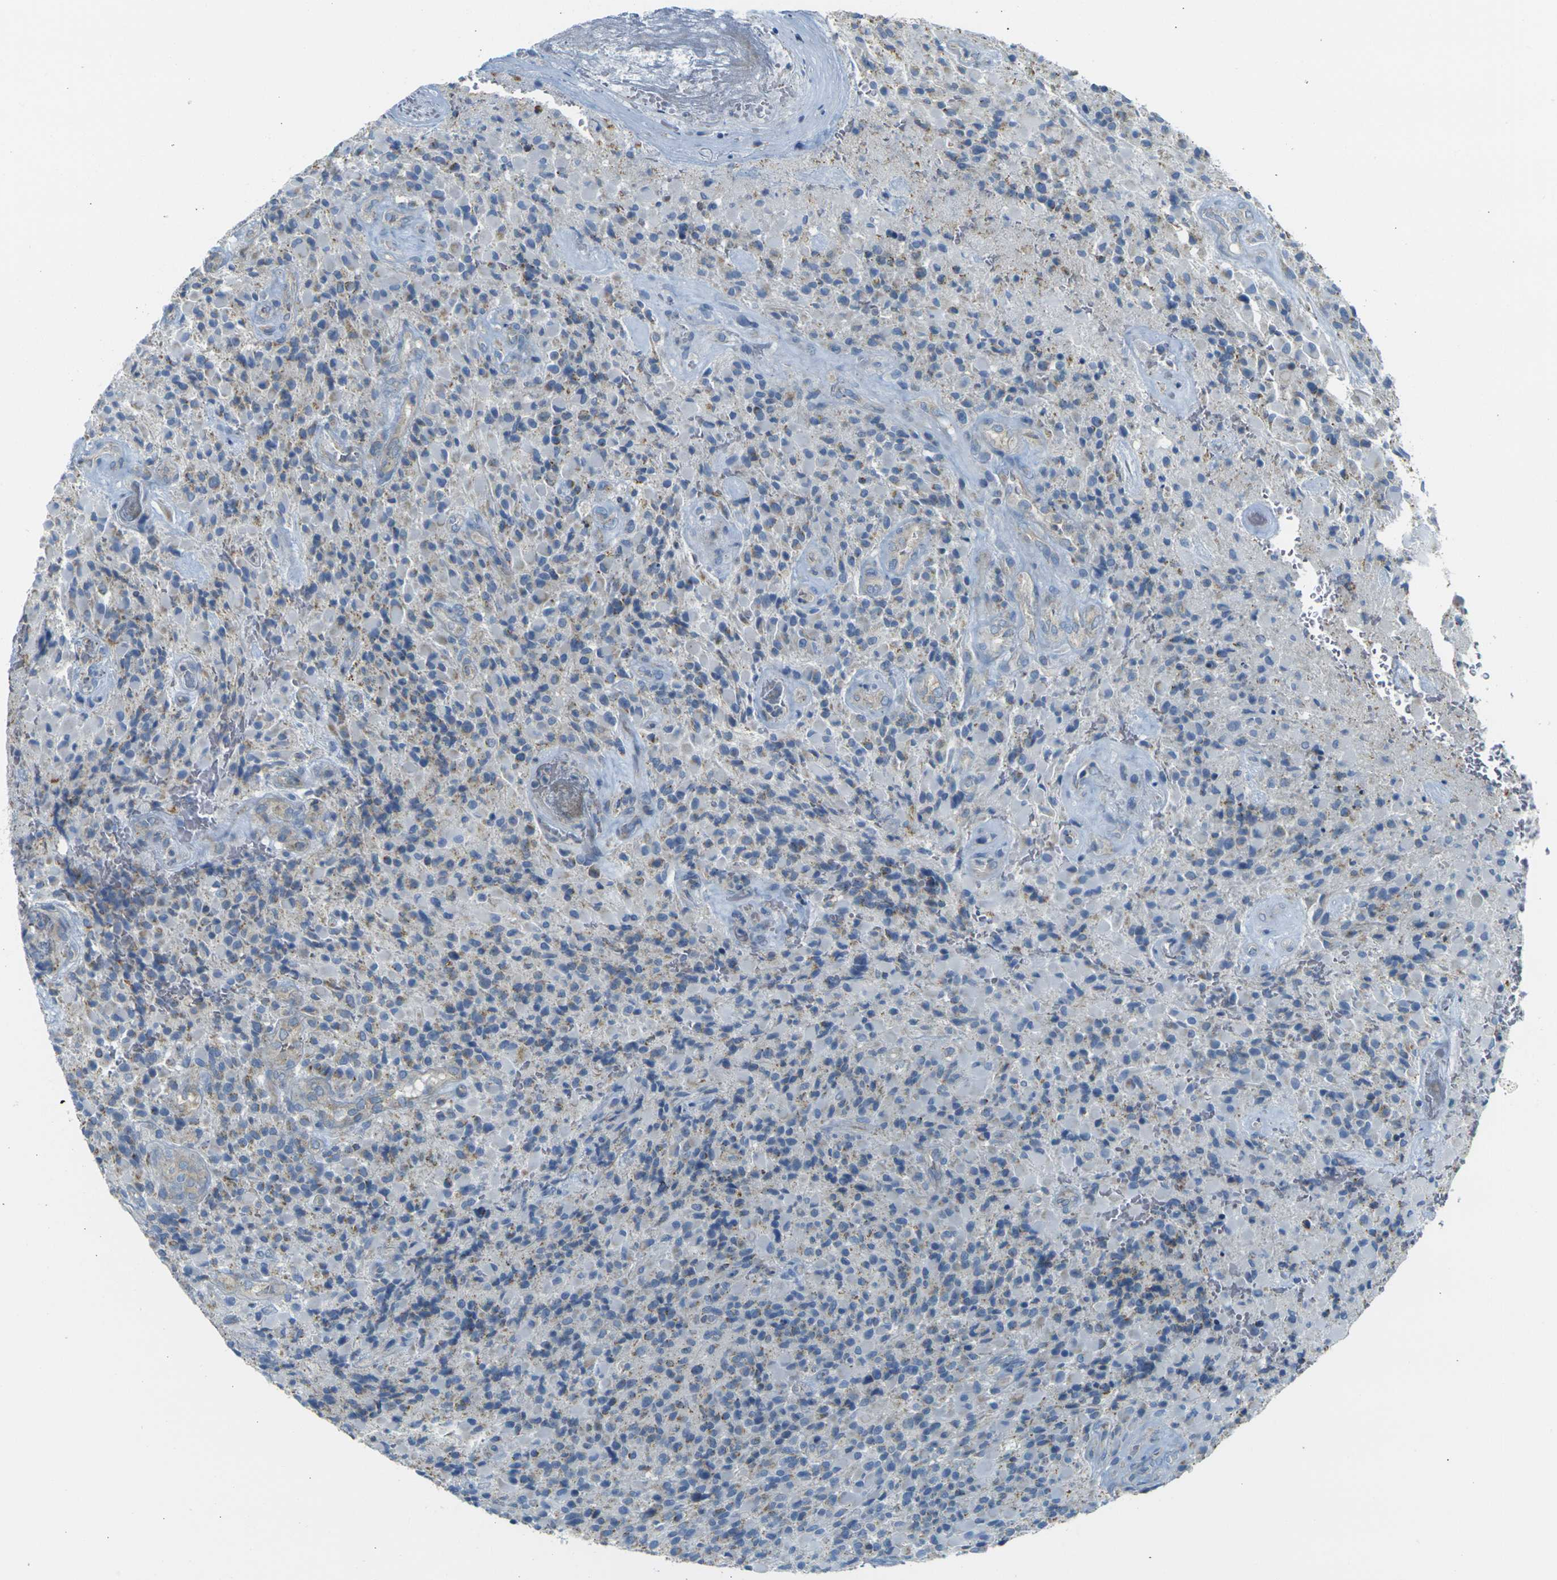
{"staining": {"intensity": "negative", "quantity": "none", "location": "none"}, "tissue": "glioma", "cell_type": "Tumor cells", "image_type": "cancer", "snomed": [{"axis": "morphology", "description": "Glioma, malignant, High grade"}, {"axis": "topography", "description": "Brain"}], "caption": "Immunohistochemistry (IHC) image of human malignant high-grade glioma stained for a protein (brown), which exhibits no staining in tumor cells. (Brightfield microscopy of DAB IHC at high magnification).", "gene": "PARD6B", "patient": {"sex": "male", "age": 71}}